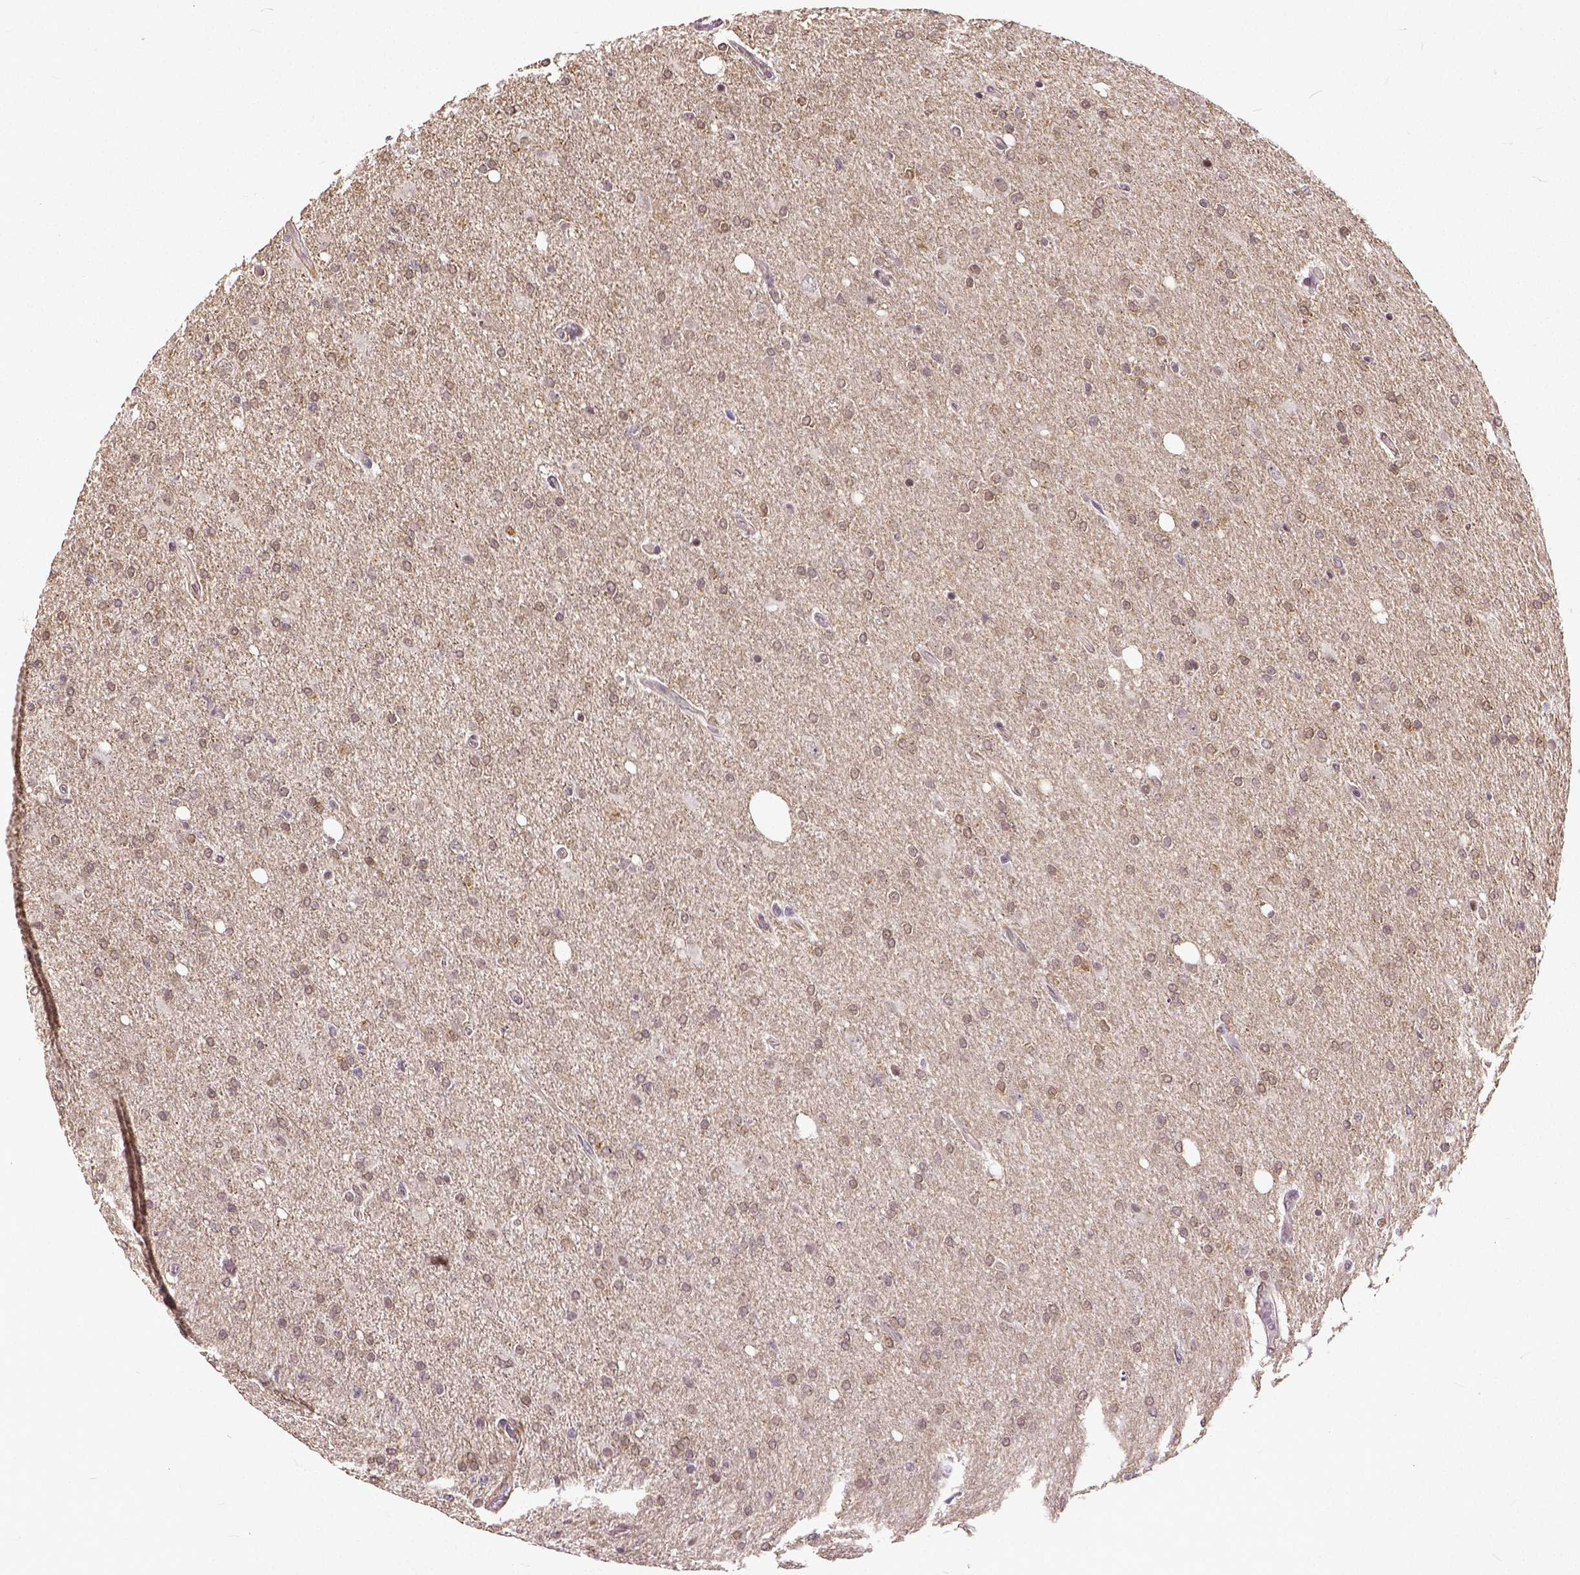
{"staining": {"intensity": "weak", "quantity": ">75%", "location": "cytoplasmic/membranous"}, "tissue": "glioma", "cell_type": "Tumor cells", "image_type": "cancer", "snomed": [{"axis": "morphology", "description": "Glioma, malignant, High grade"}, {"axis": "topography", "description": "Cerebral cortex"}], "caption": "Glioma stained with a protein marker reveals weak staining in tumor cells.", "gene": "DICER1", "patient": {"sex": "male", "age": 70}}